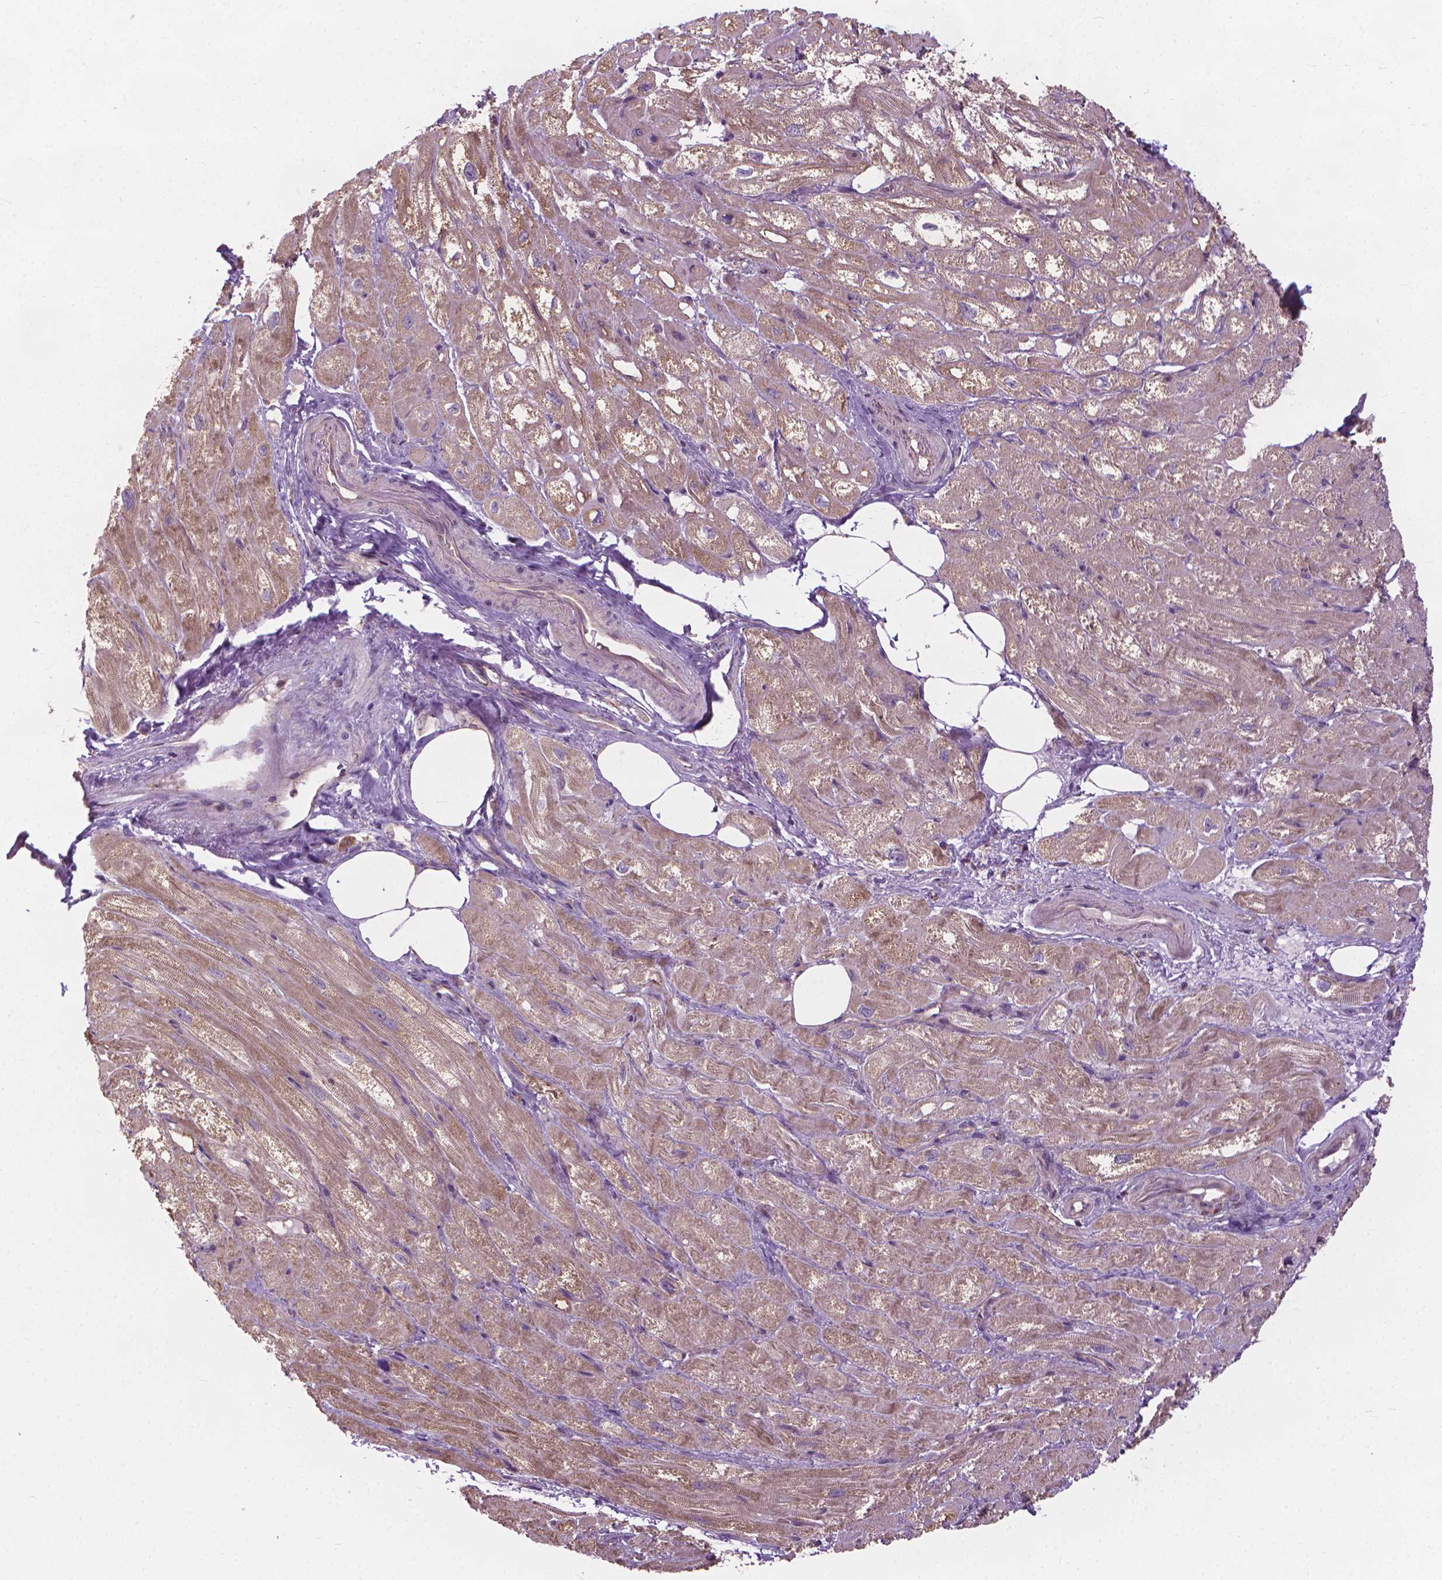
{"staining": {"intensity": "weak", "quantity": "25%-75%", "location": "cytoplasmic/membranous"}, "tissue": "heart muscle", "cell_type": "Cardiomyocytes", "image_type": "normal", "snomed": [{"axis": "morphology", "description": "Normal tissue, NOS"}, {"axis": "topography", "description": "Heart"}], "caption": "Immunohistochemical staining of unremarkable human heart muscle displays weak cytoplasmic/membranous protein staining in about 25%-75% of cardiomyocytes. The protein of interest is shown in brown color, while the nuclei are stained blue.", "gene": "NUDT1", "patient": {"sex": "female", "age": 69}}